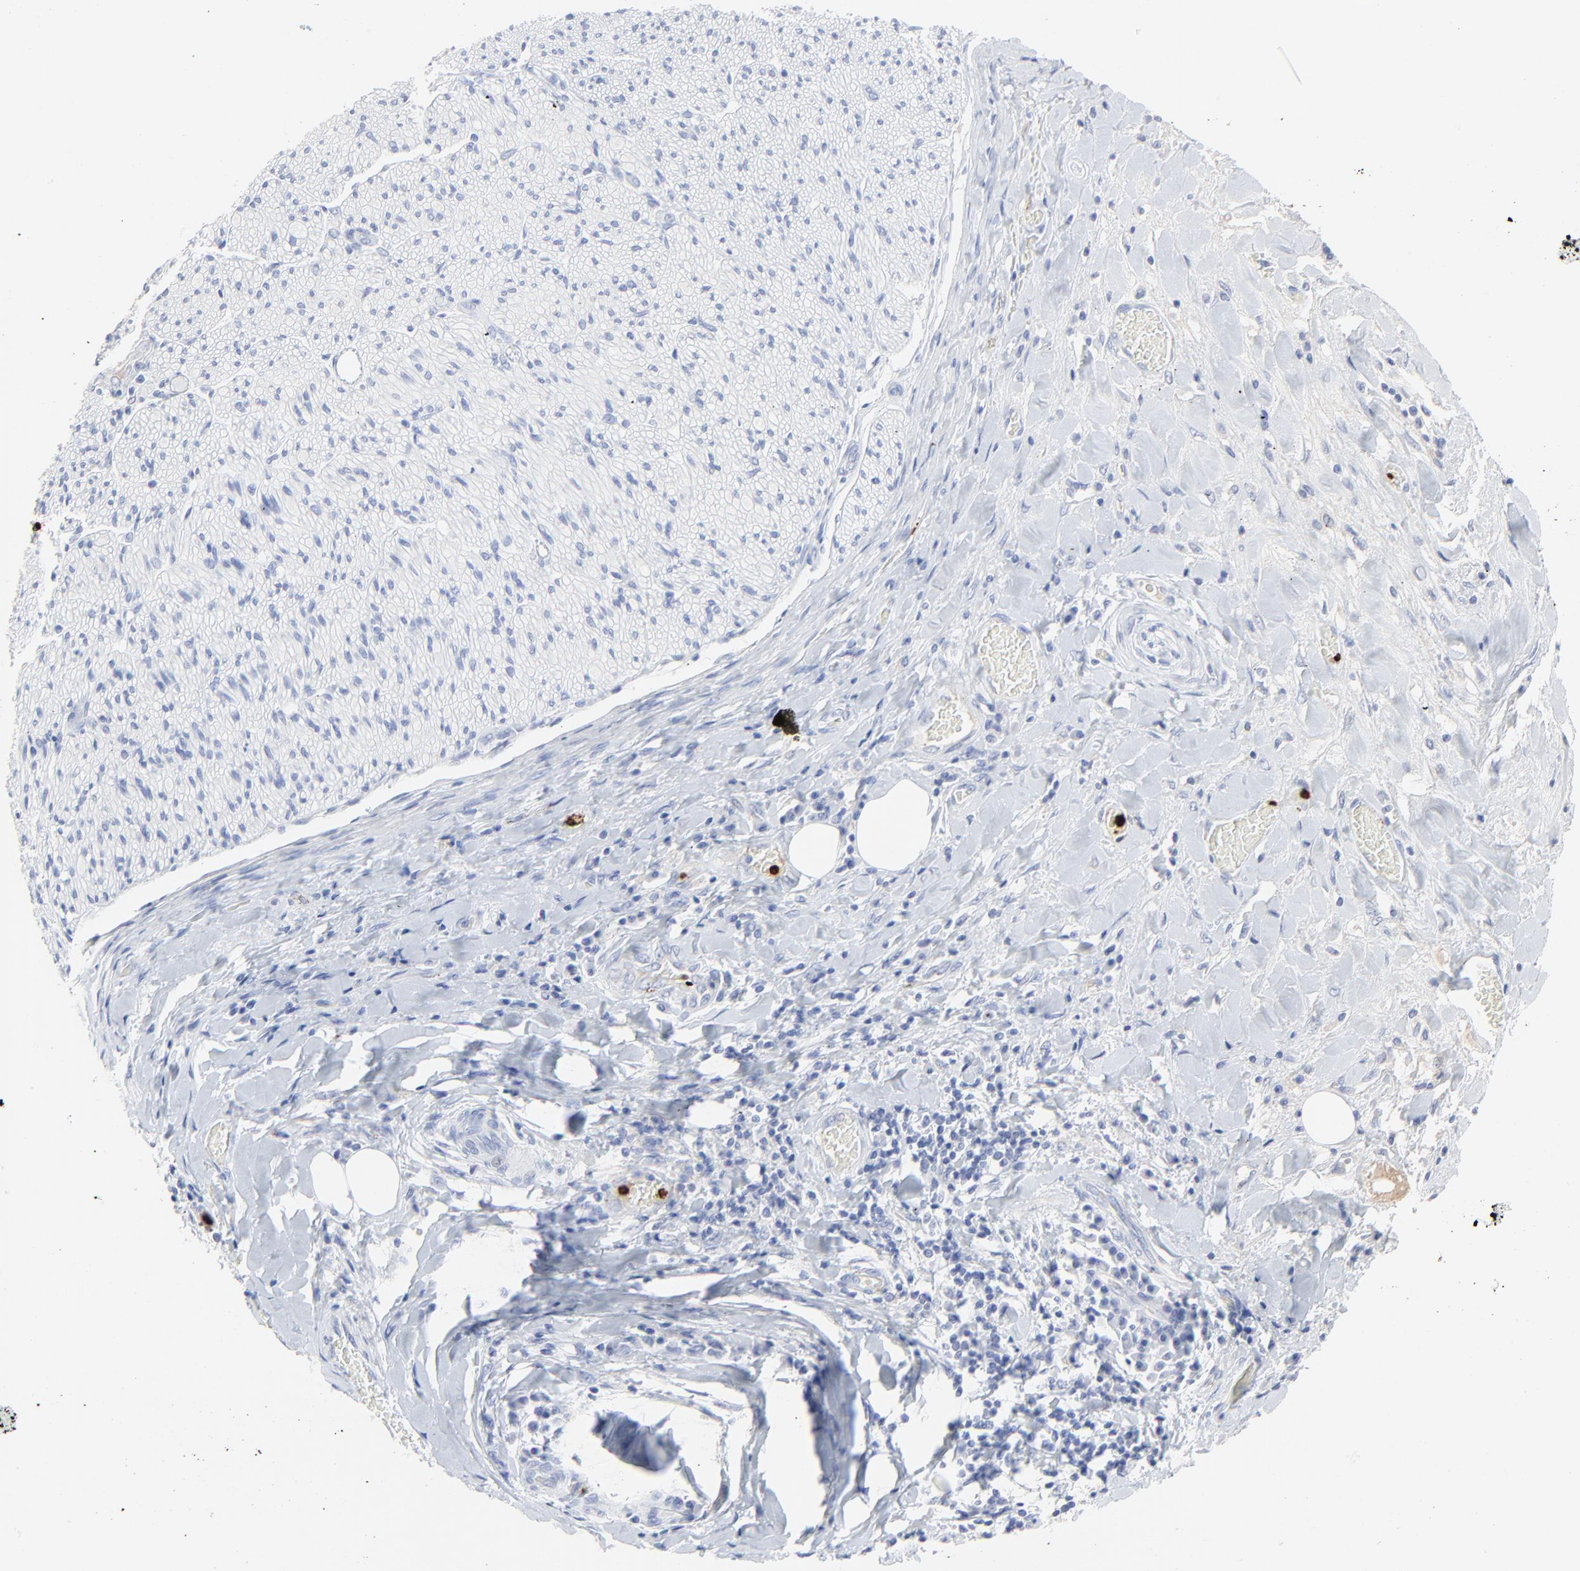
{"staining": {"intensity": "weak", "quantity": "<25%", "location": "cytoplasmic/membranous"}, "tissue": "liver cancer", "cell_type": "Tumor cells", "image_type": "cancer", "snomed": [{"axis": "morphology", "description": "Cholangiocarcinoma"}, {"axis": "topography", "description": "Liver"}], "caption": "This photomicrograph is of cholangiocarcinoma (liver) stained with immunohistochemistry to label a protein in brown with the nuclei are counter-stained blue. There is no positivity in tumor cells. The staining is performed using DAB (3,3'-diaminobenzidine) brown chromogen with nuclei counter-stained in using hematoxylin.", "gene": "LCN2", "patient": {"sex": "male", "age": 58}}